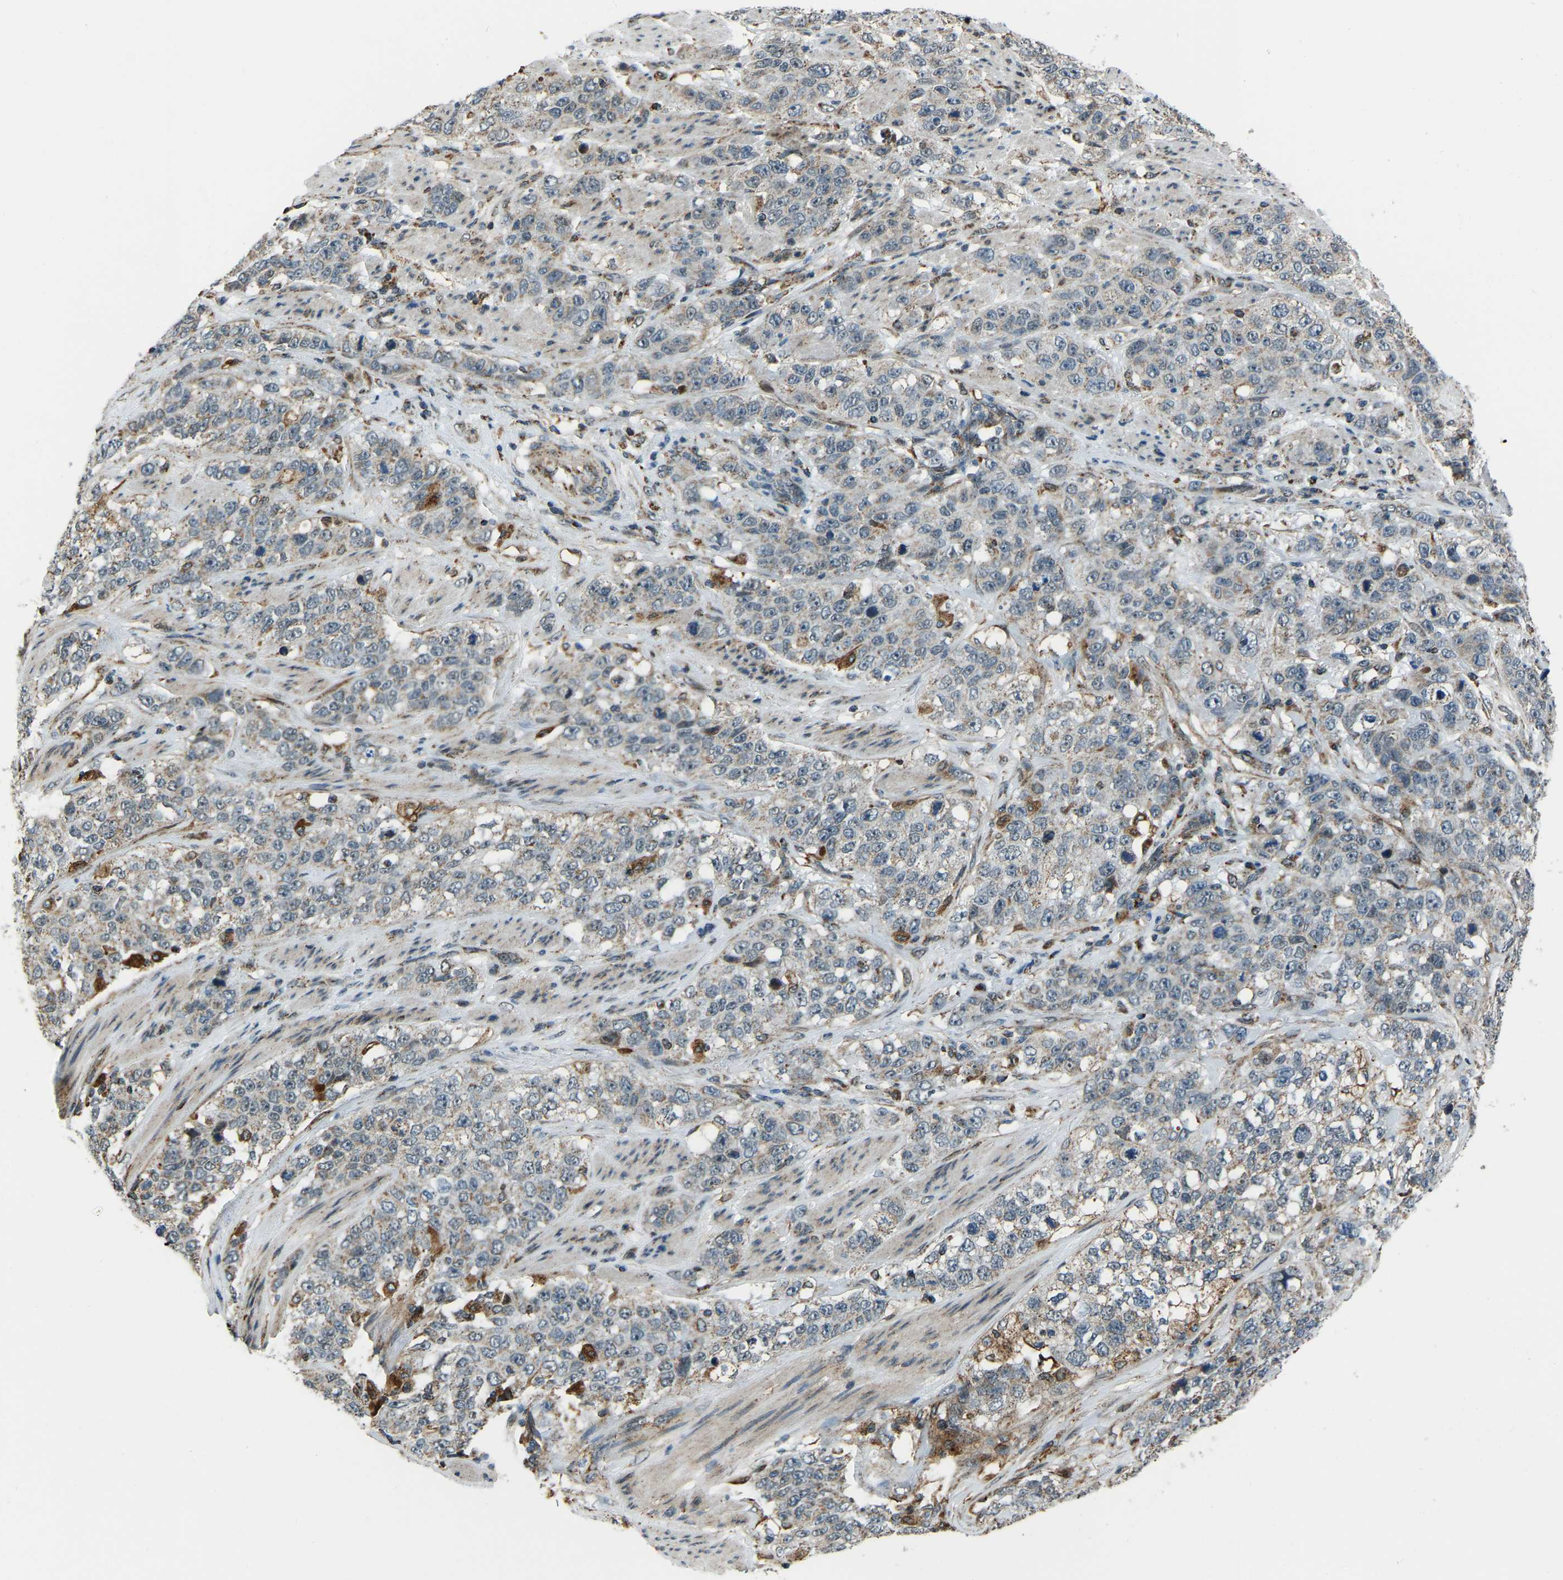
{"staining": {"intensity": "negative", "quantity": "none", "location": "none"}, "tissue": "stomach cancer", "cell_type": "Tumor cells", "image_type": "cancer", "snomed": [{"axis": "morphology", "description": "Adenocarcinoma, NOS"}, {"axis": "topography", "description": "Stomach"}], "caption": "Stomach cancer was stained to show a protein in brown. There is no significant positivity in tumor cells. Brightfield microscopy of immunohistochemistry (IHC) stained with DAB (3,3'-diaminobenzidine) (brown) and hematoxylin (blue), captured at high magnification.", "gene": "RBM33", "patient": {"sex": "male", "age": 48}}